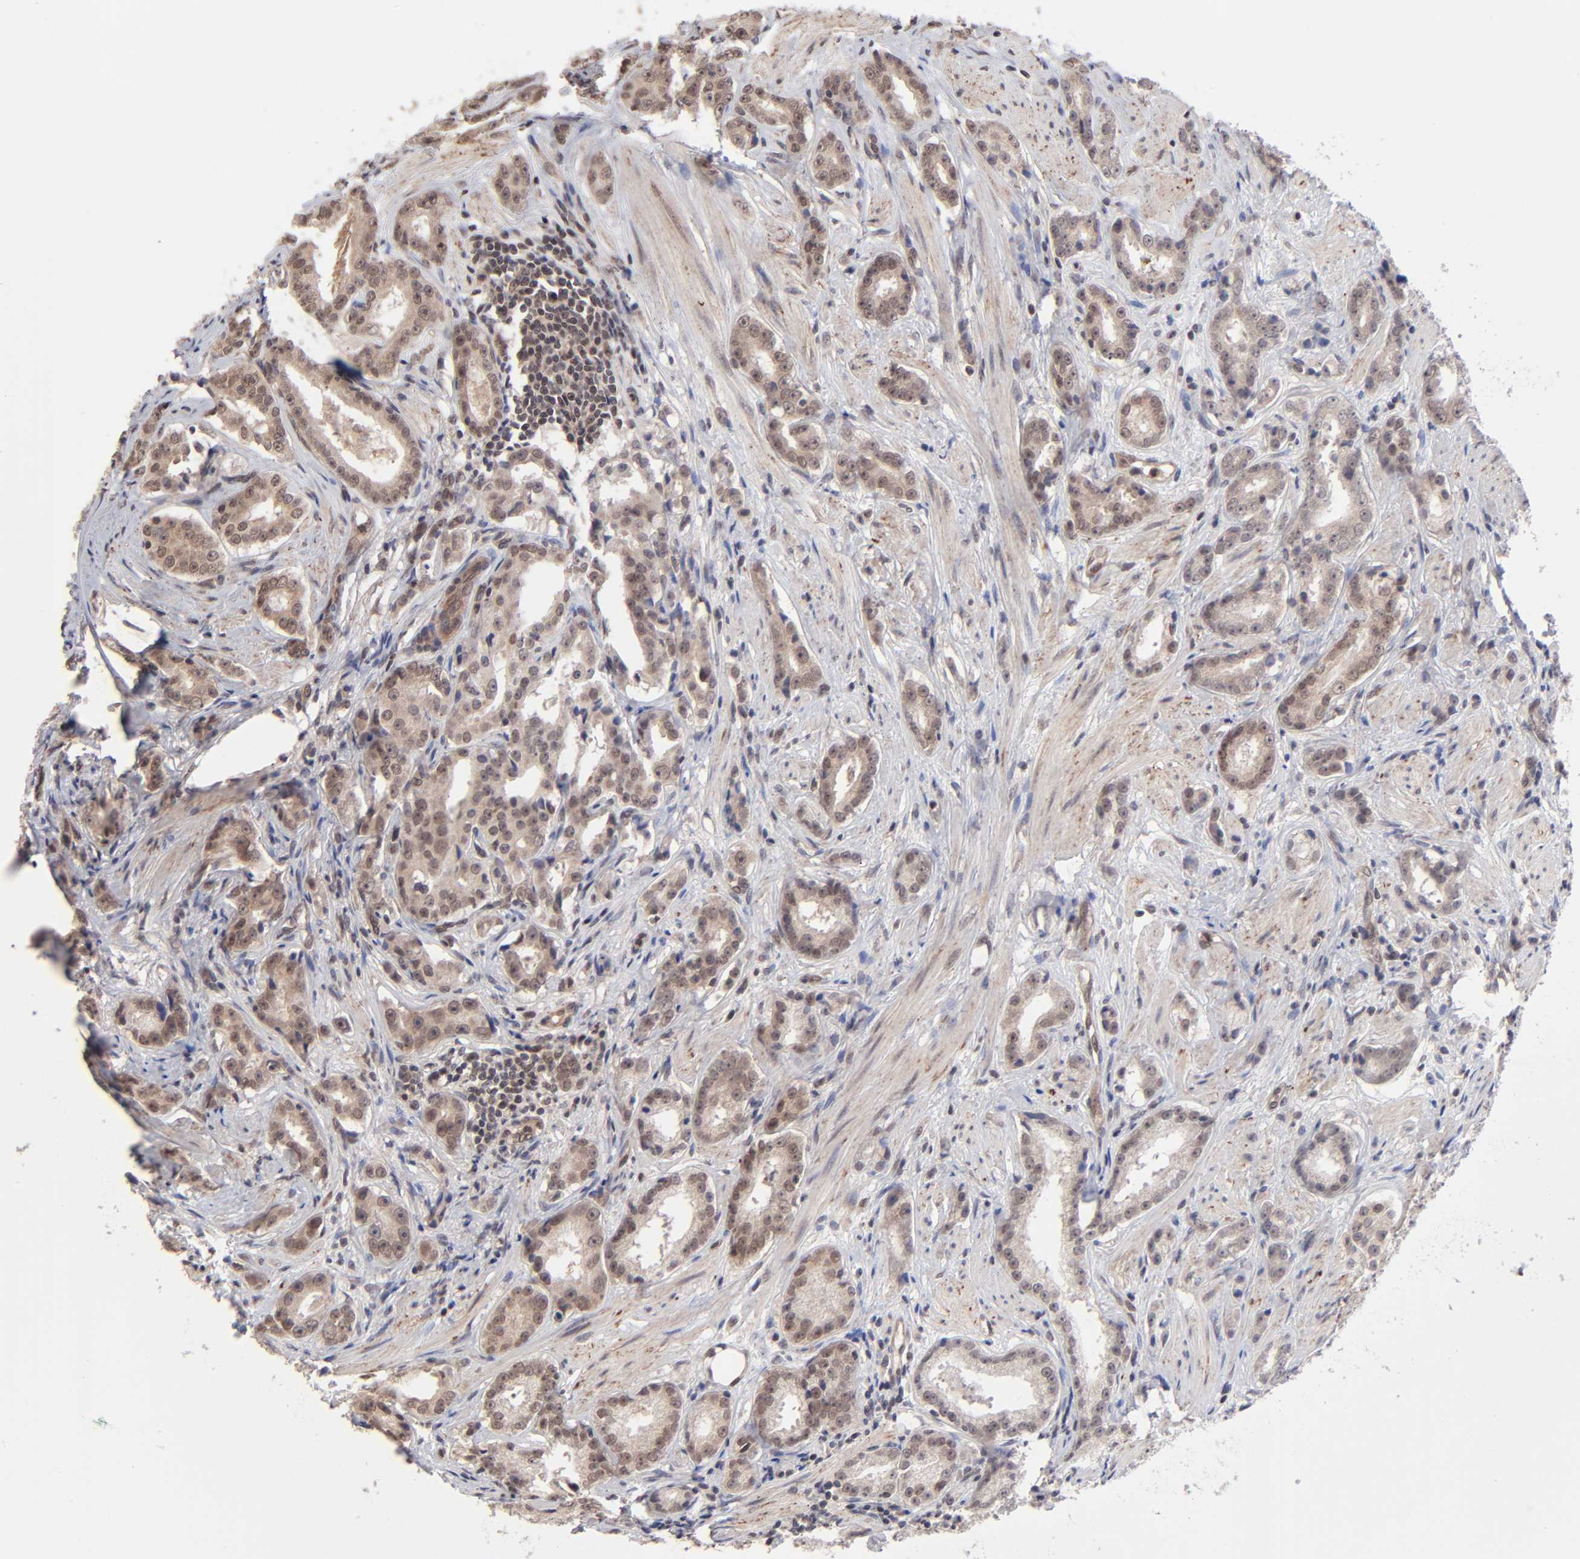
{"staining": {"intensity": "moderate", "quantity": ">75%", "location": "cytoplasmic/membranous"}, "tissue": "prostate cancer", "cell_type": "Tumor cells", "image_type": "cancer", "snomed": [{"axis": "morphology", "description": "Adenocarcinoma, Medium grade"}, {"axis": "topography", "description": "Prostate"}], "caption": "Immunohistochemistry photomicrograph of neoplastic tissue: prostate cancer (medium-grade adenocarcinoma) stained using immunohistochemistry displays medium levels of moderate protein expression localized specifically in the cytoplasmic/membranous of tumor cells, appearing as a cytoplasmic/membranous brown color.", "gene": "ZNF419", "patient": {"sex": "male", "age": 53}}